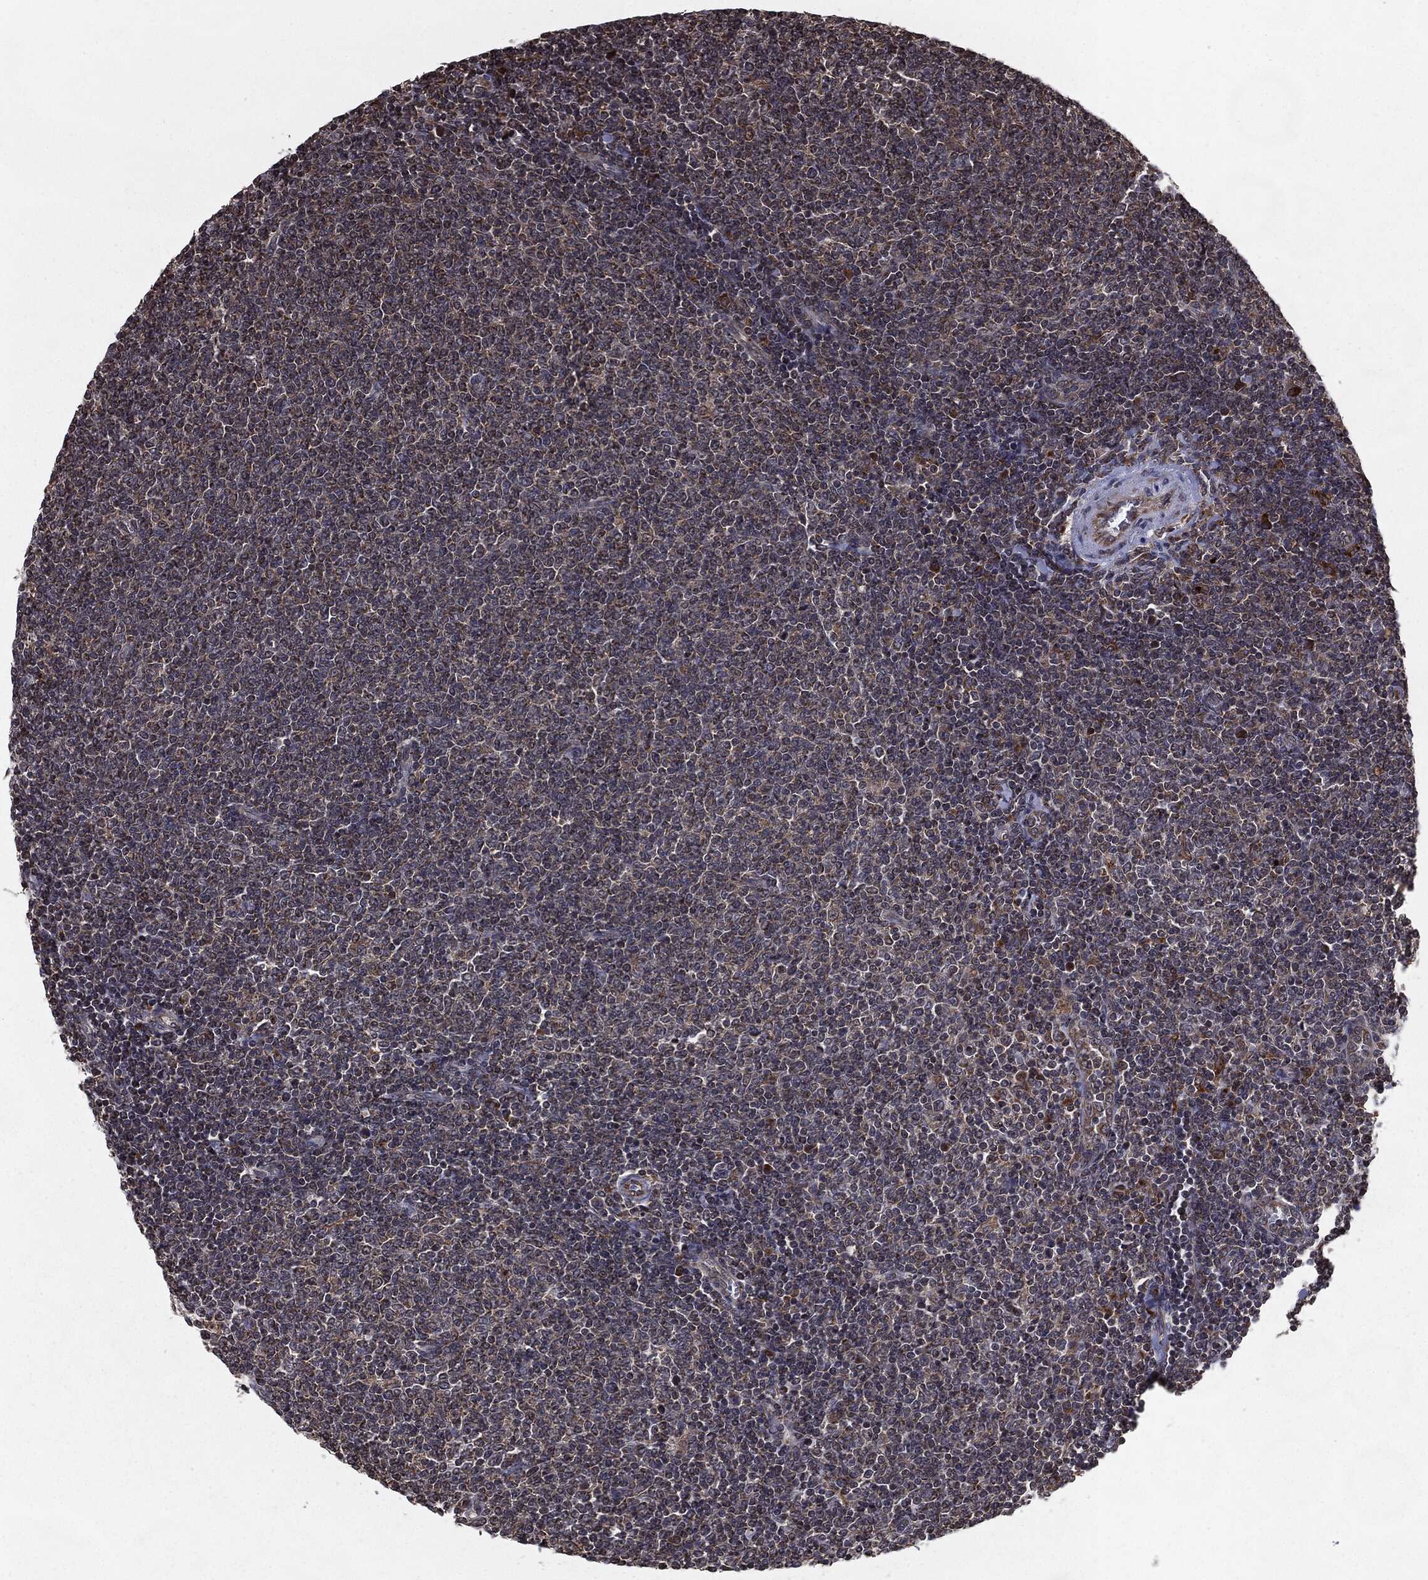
{"staining": {"intensity": "negative", "quantity": "none", "location": "none"}, "tissue": "lymphoma", "cell_type": "Tumor cells", "image_type": "cancer", "snomed": [{"axis": "morphology", "description": "Malignant lymphoma, non-Hodgkin's type, Low grade"}, {"axis": "topography", "description": "Lymph node"}], "caption": "Immunohistochemistry micrograph of human lymphoma stained for a protein (brown), which reveals no staining in tumor cells.", "gene": "HDAC5", "patient": {"sex": "male", "age": 52}}